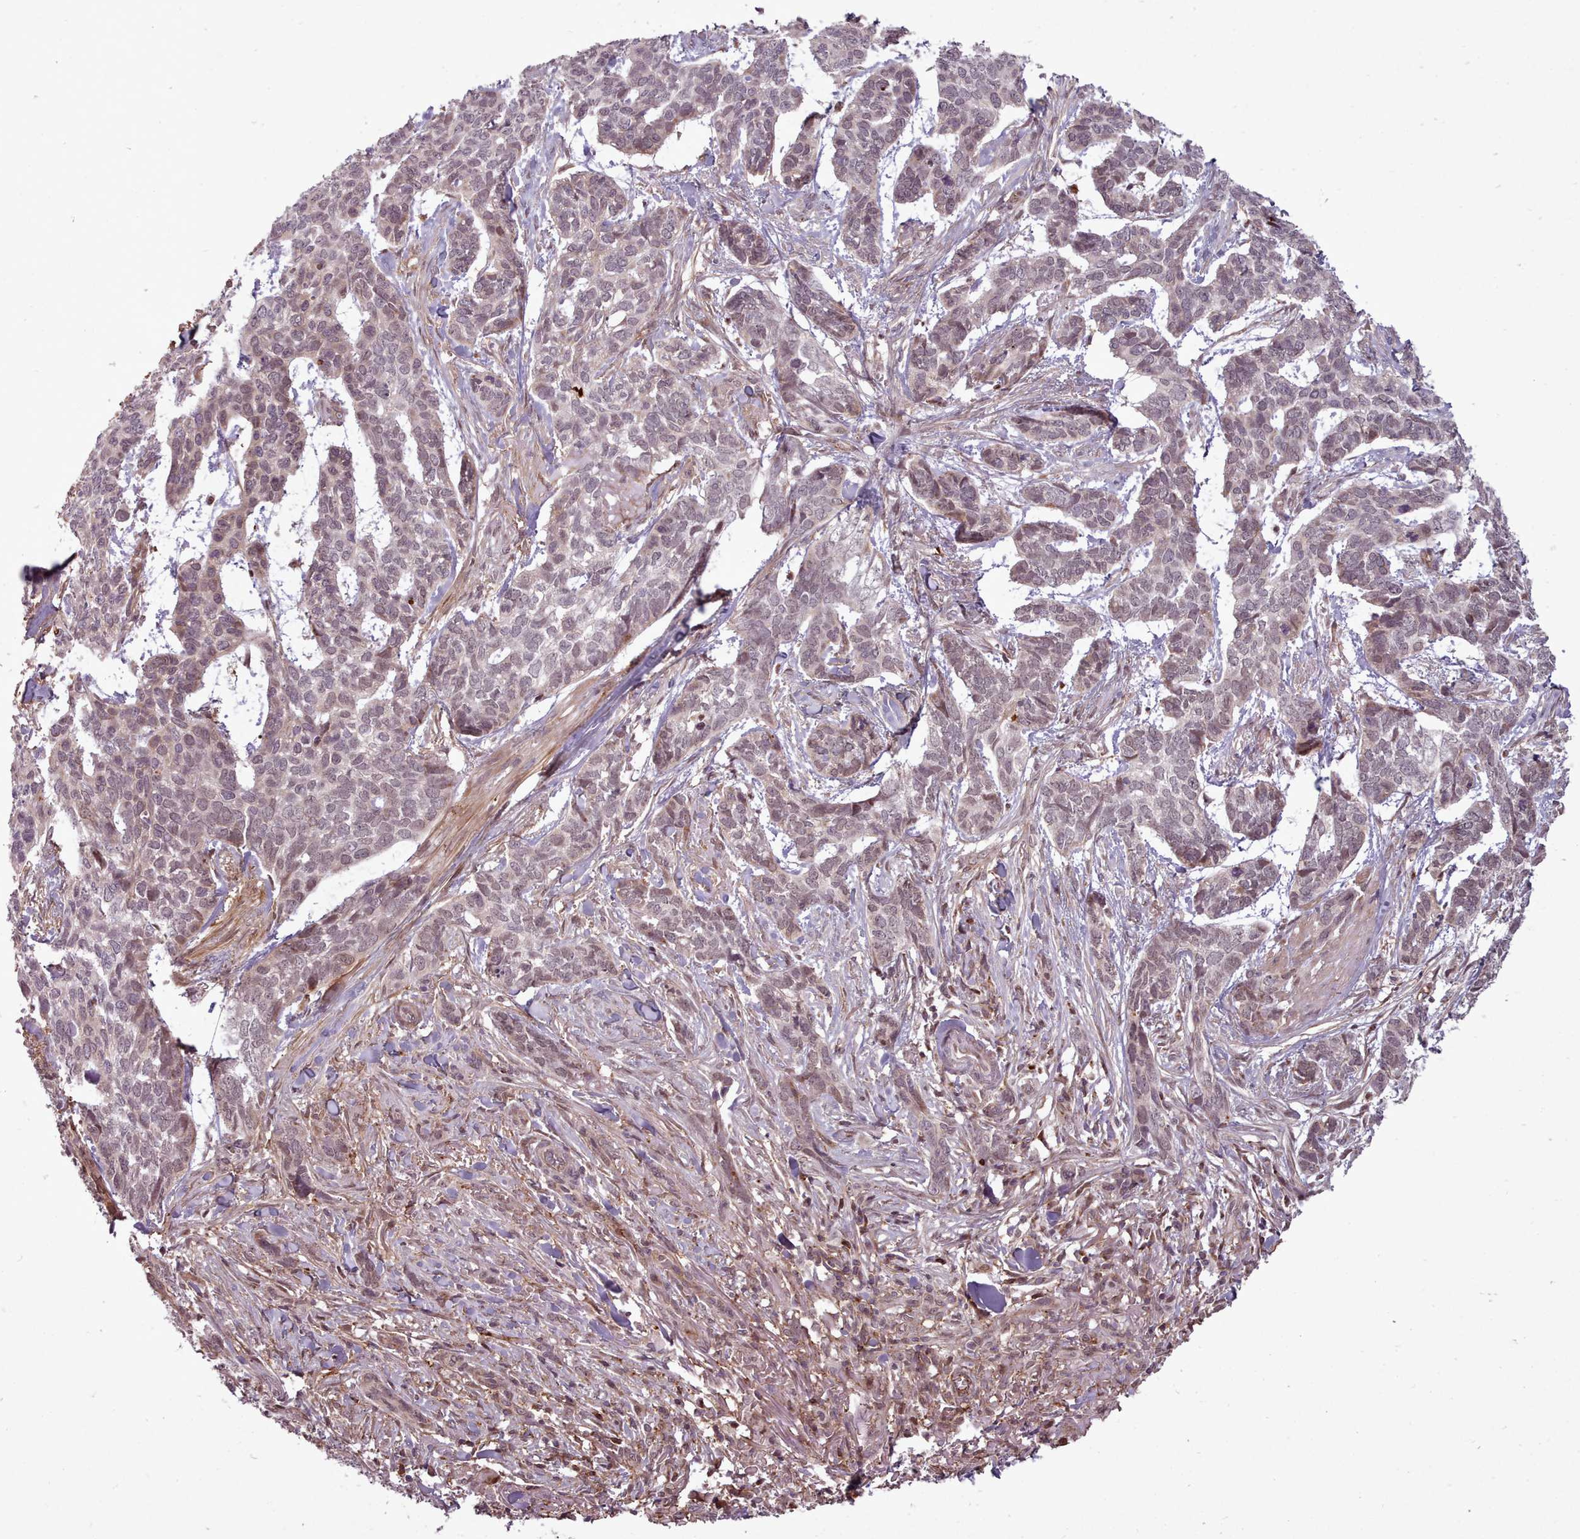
{"staining": {"intensity": "weak", "quantity": "<25%", "location": "nuclear"}, "tissue": "skin cancer", "cell_type": "Tumor cells", "image_type": "cancer", "snomed": [{"axis": "morphology", "description": "Basal cell carcinoma"}, {"axis": "topography", "description": "Skin"}], "caption": "Basal cell carcinoma (skin) was stained to show a protein in brown. There is no significant staining in tumor cells.", "gene": "ZMYM4", "patient": {"sex": "male", "age": 86}}